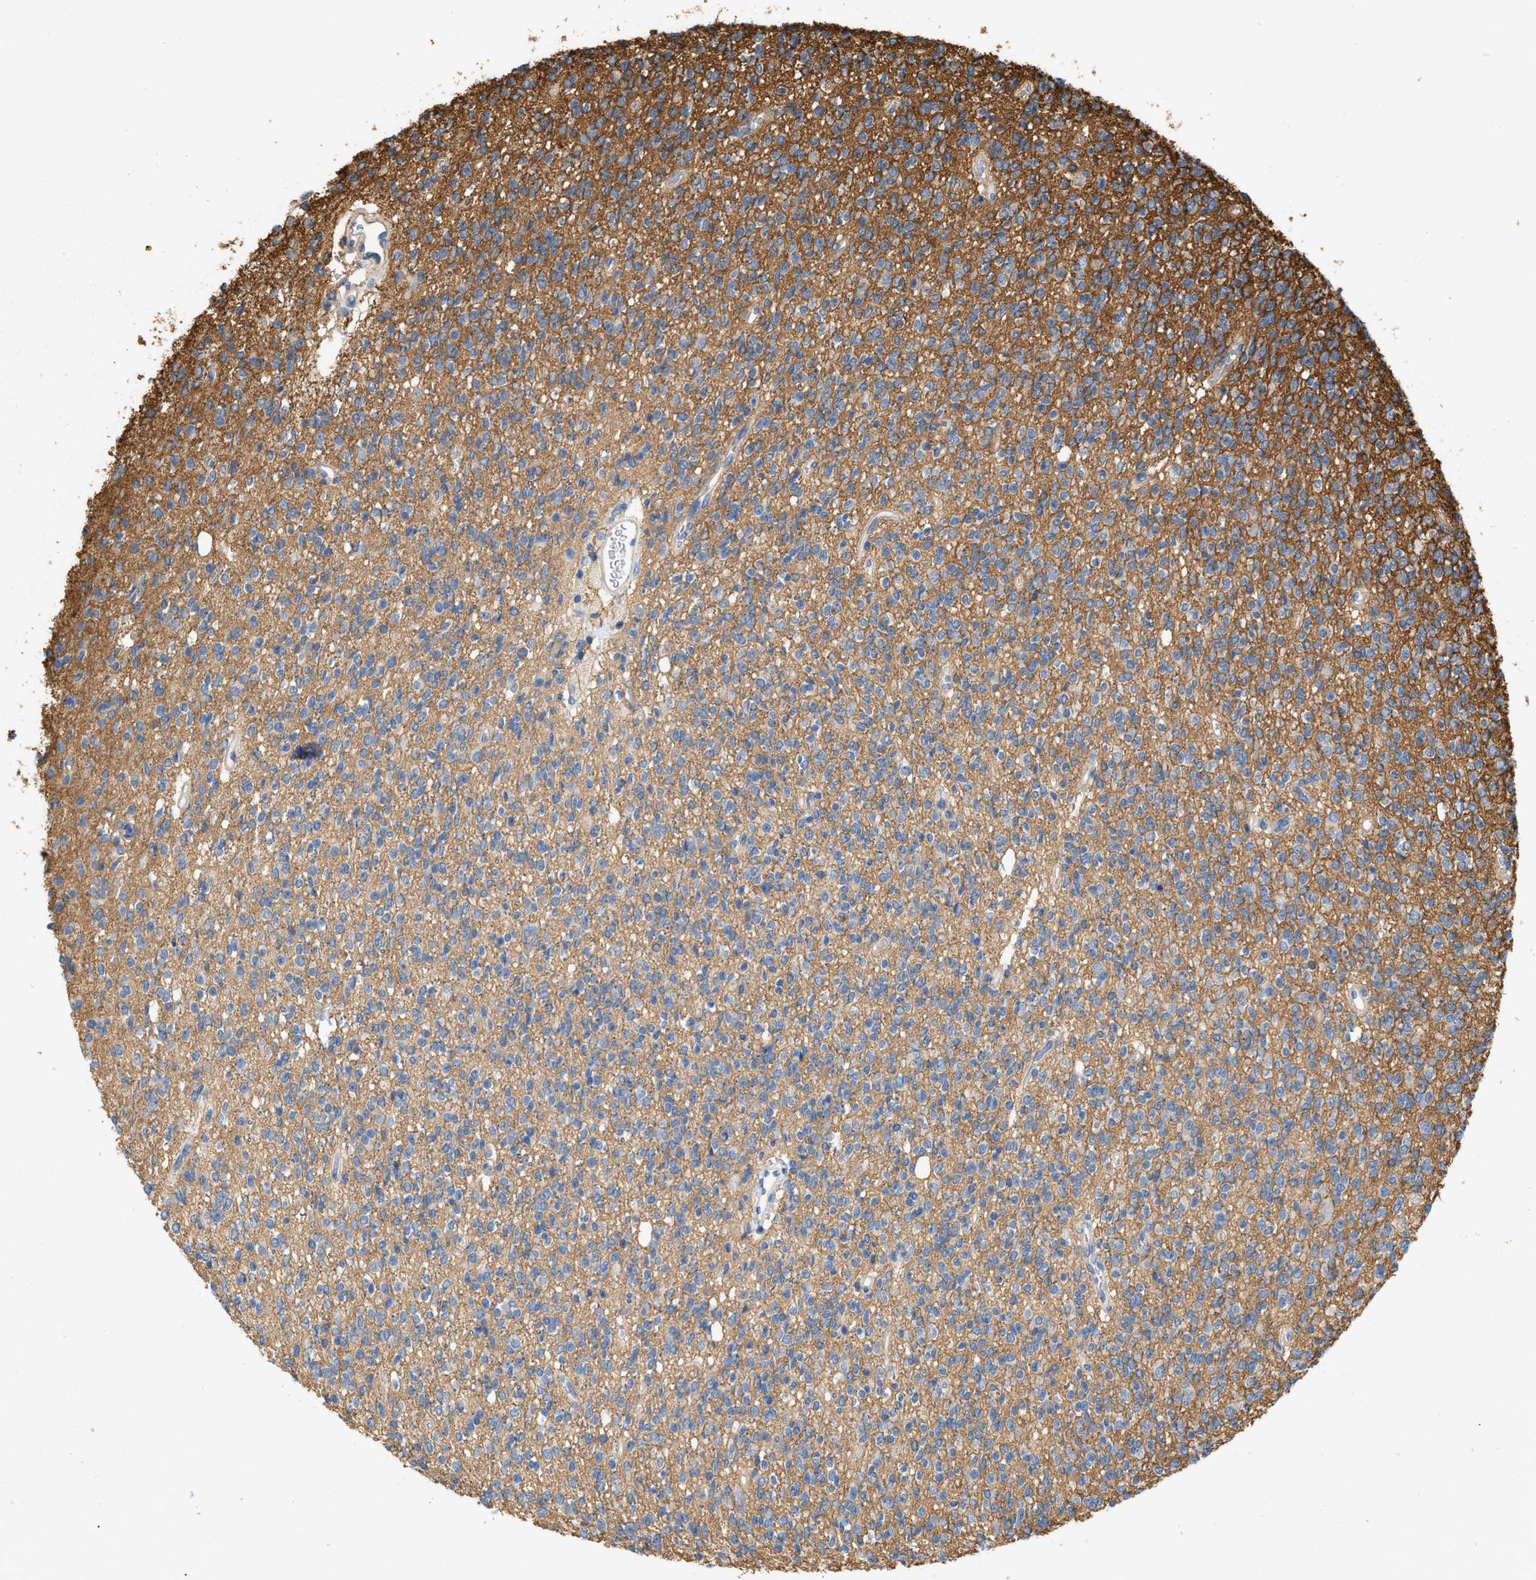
{"staining": {"intensity": "moderate", "quantity": "25%-75%", "location": "cytoplasmic/membranous"}, "tissue": "glioma", "cell_type": "Tumor cells", "image_type": "cancer", "snomed": [{"axis": "morphology", "description": "Glioma, malignant, High grade"}, {"axis": "topography", "description": "Brain"}], "caption": "Brown immunohistochemical staining in malignant glioma (high-grade) shows moderate cytoplasmic/membranous positivity in about 25%-75% of tumor cells. The staining was performed using DAB (3,3'-diaminobenzidine) to visualize the protein expression in brown, while the nuclei were stained in blue with hematoxylin (Magnification: 20x).", "gene": "GNB4", "patient": {"sex": "male", "age": 34}}